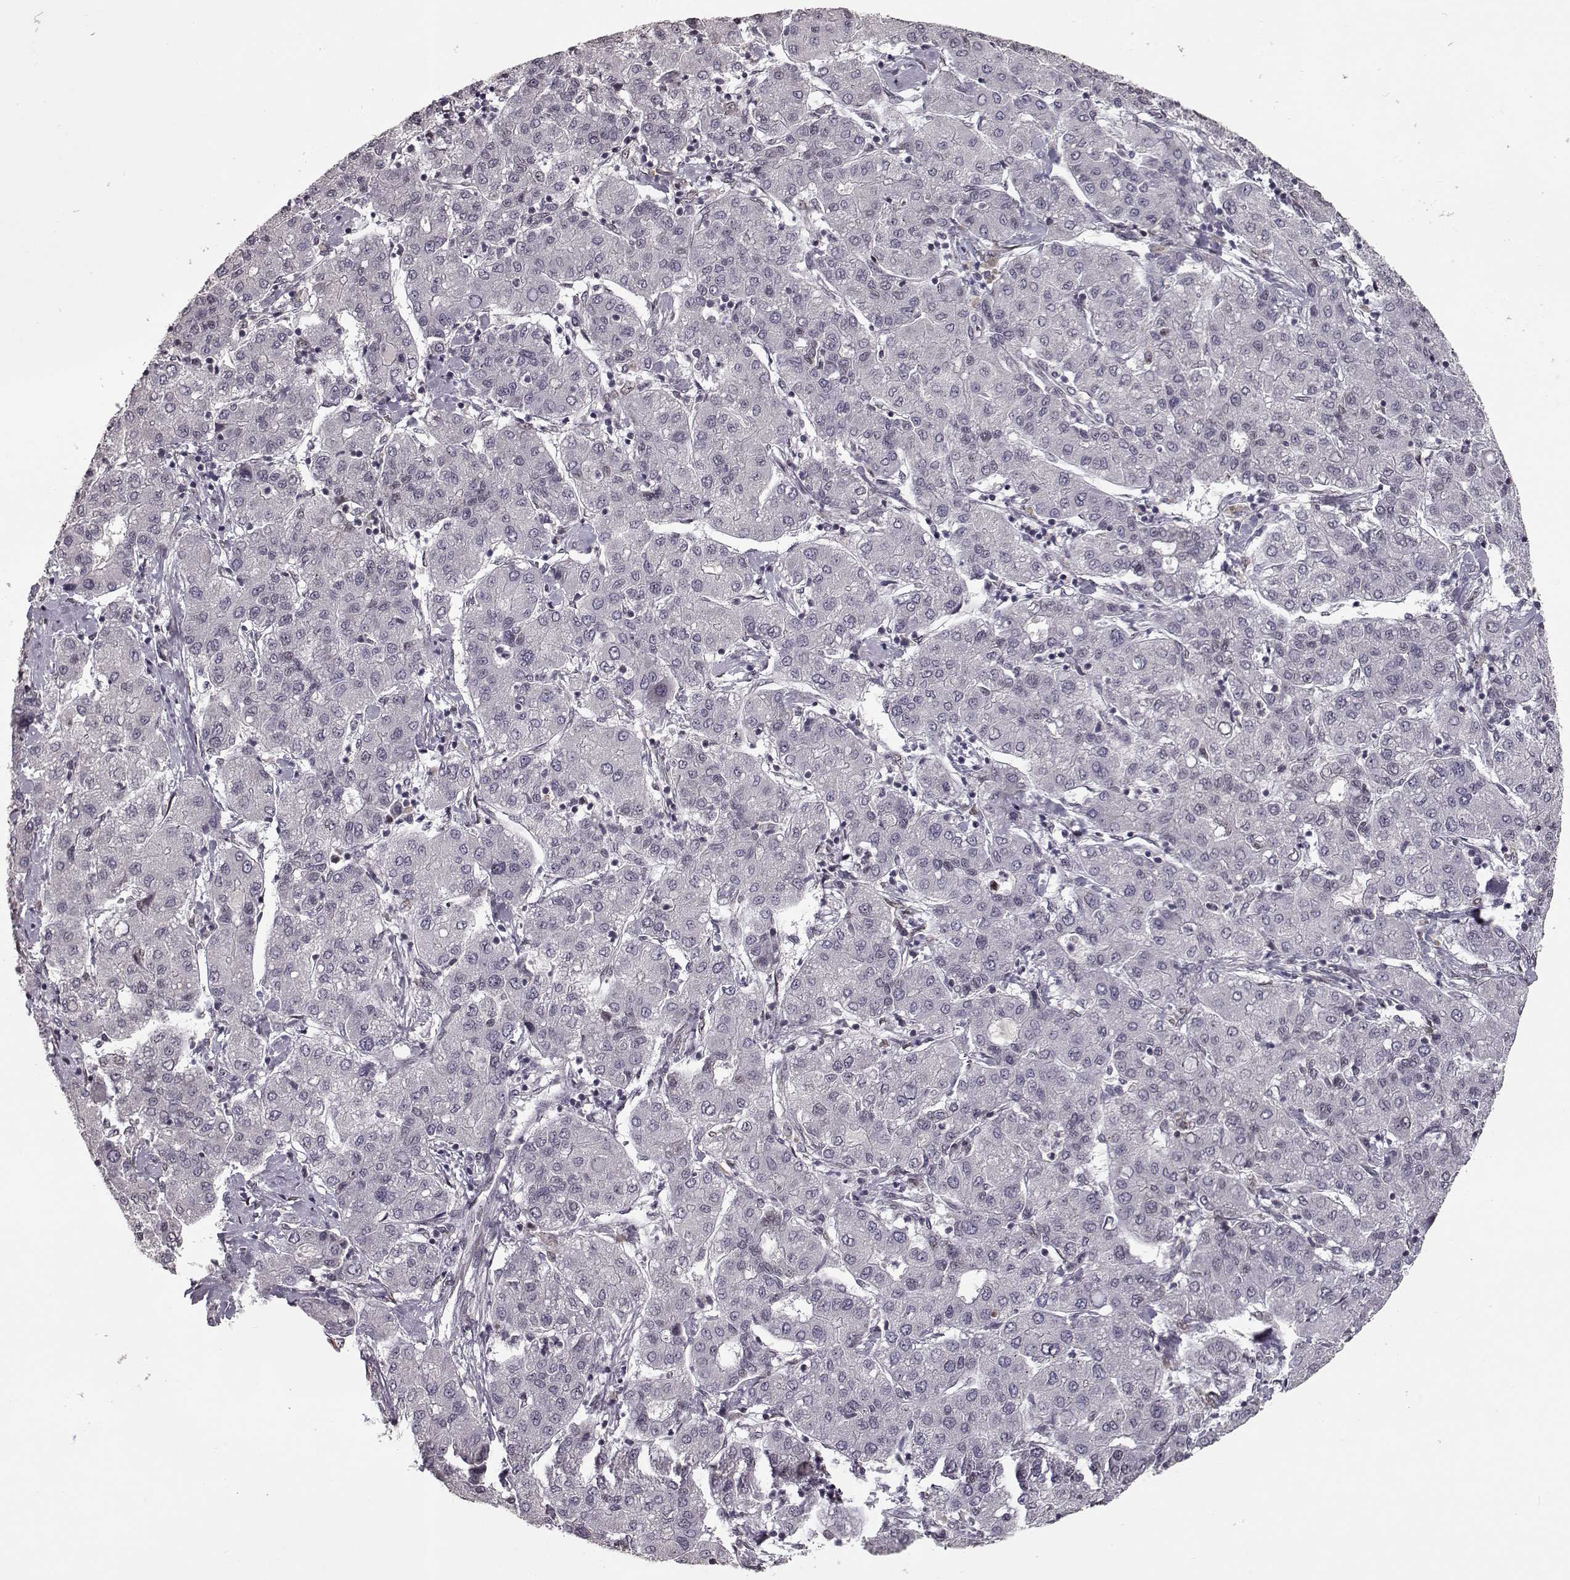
{"staining": {"intensity": "negative", "quantity": "none", "location": "none"}, "tissue": "liver cancer", "cell_type": "Tumor cells", "image_type": "cancer", "snomed": [{"axis": "morphology", "description": "Carcinoma, Hepatocellular, NOS"}, {"axis": "topography", "description": "Liver"}], "caption": "There is no significant positivity in tumor cells of hepatocellular carcinoma (liver).", "gene": "NUP37", "patient": {"sex": "male", "age": 65}}